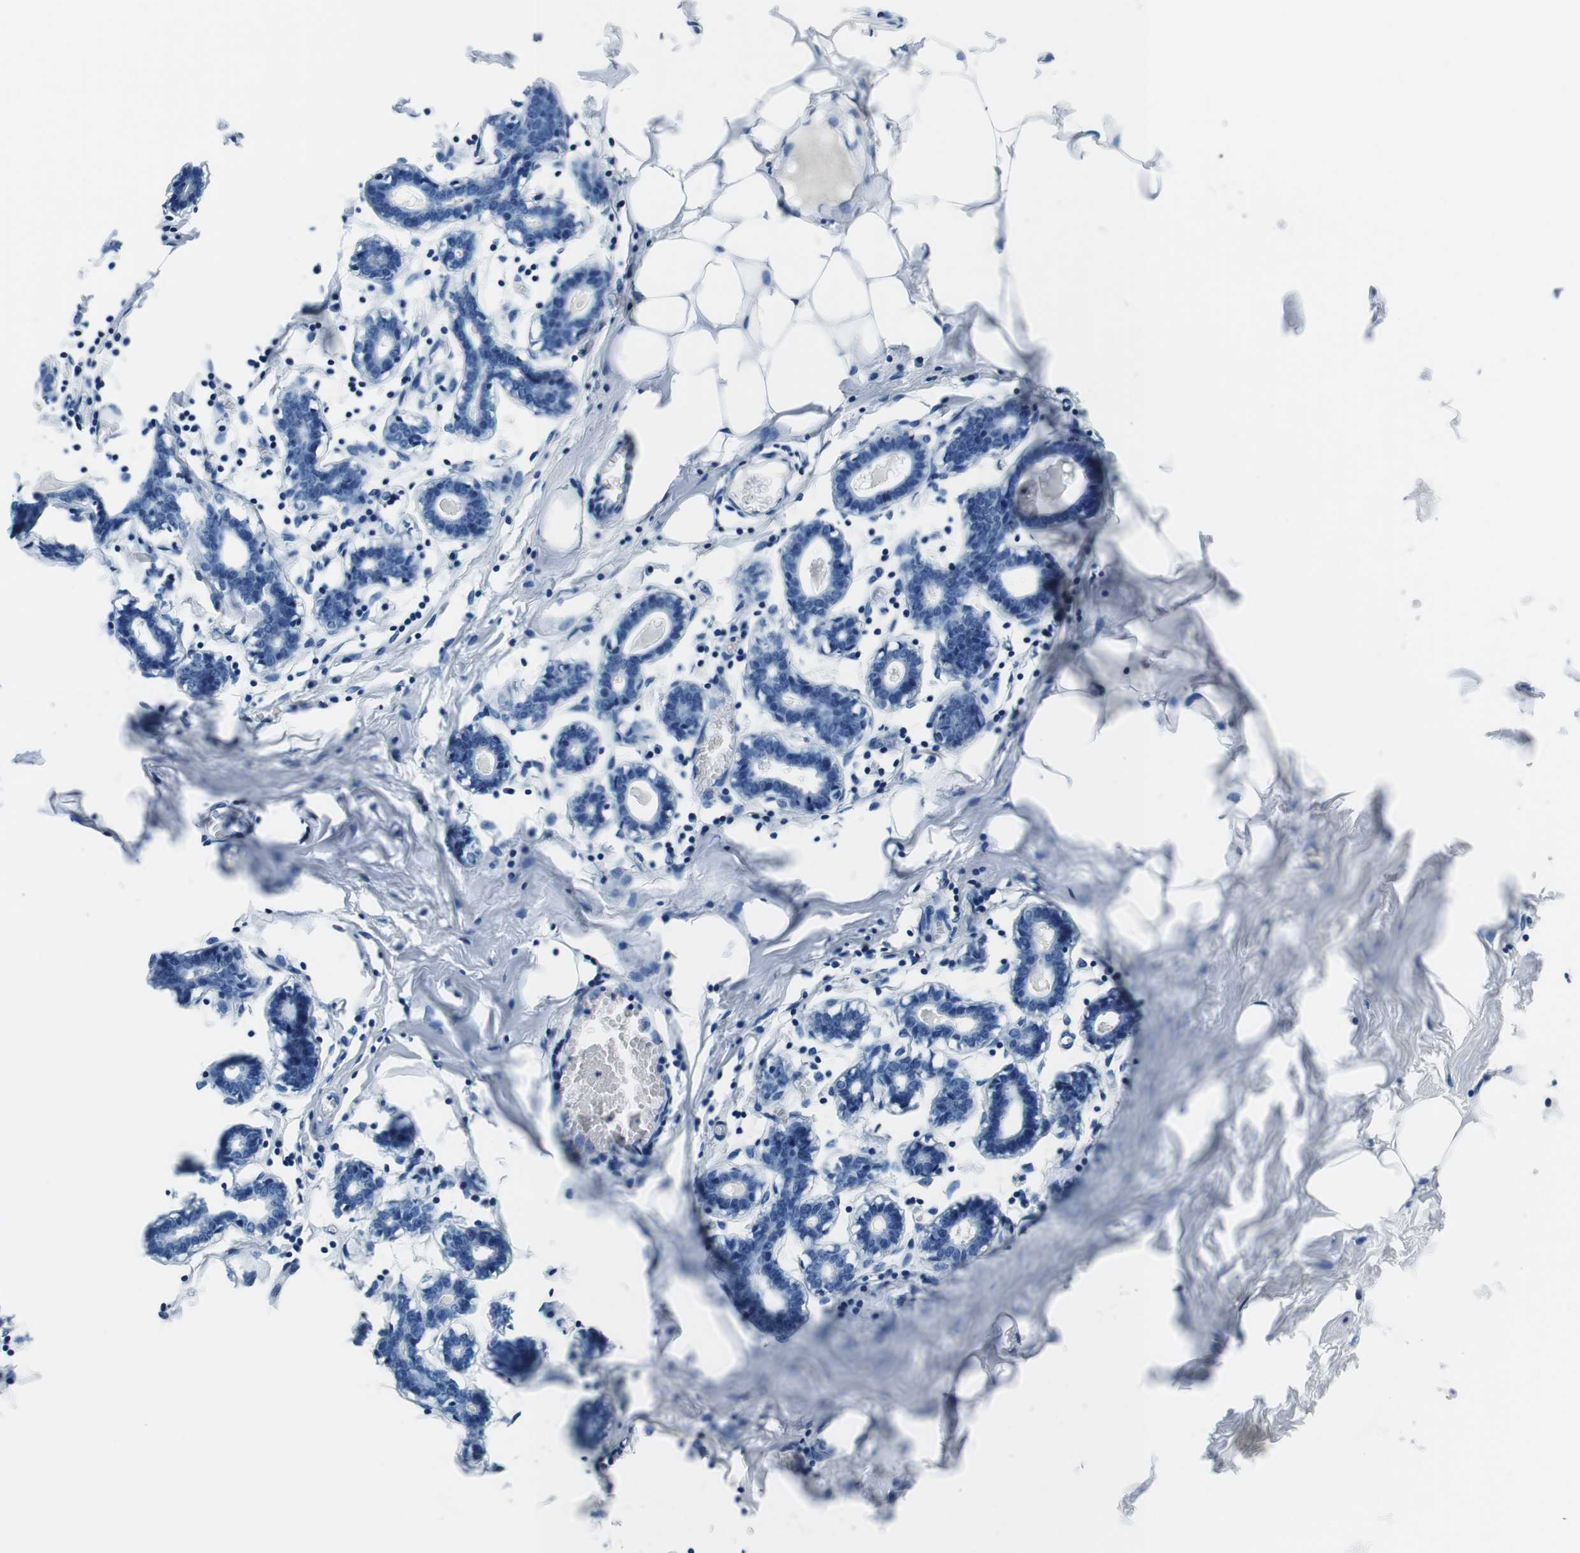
{"staining": {"intensity": "negative", "quantity": "none", "location": "none"}, "tissue": "breast", "cell_type": "Adipocytes", "image_type": "normal", "snomed": [{"axis": "morphology", "description": "Normal tissue, NOS"}, {"axis": "topography", "description": "Breast"}], "caption": "Protein analysis of benign breast demonstrates no significant staining in adipocytes. (Stains: DAB IHC with hematoxylin counter stain, Microscopy: brightfield microscopy at high magnification).", "gene": "KCNJ5", "patient": {"sex": "female", "age": 27}}